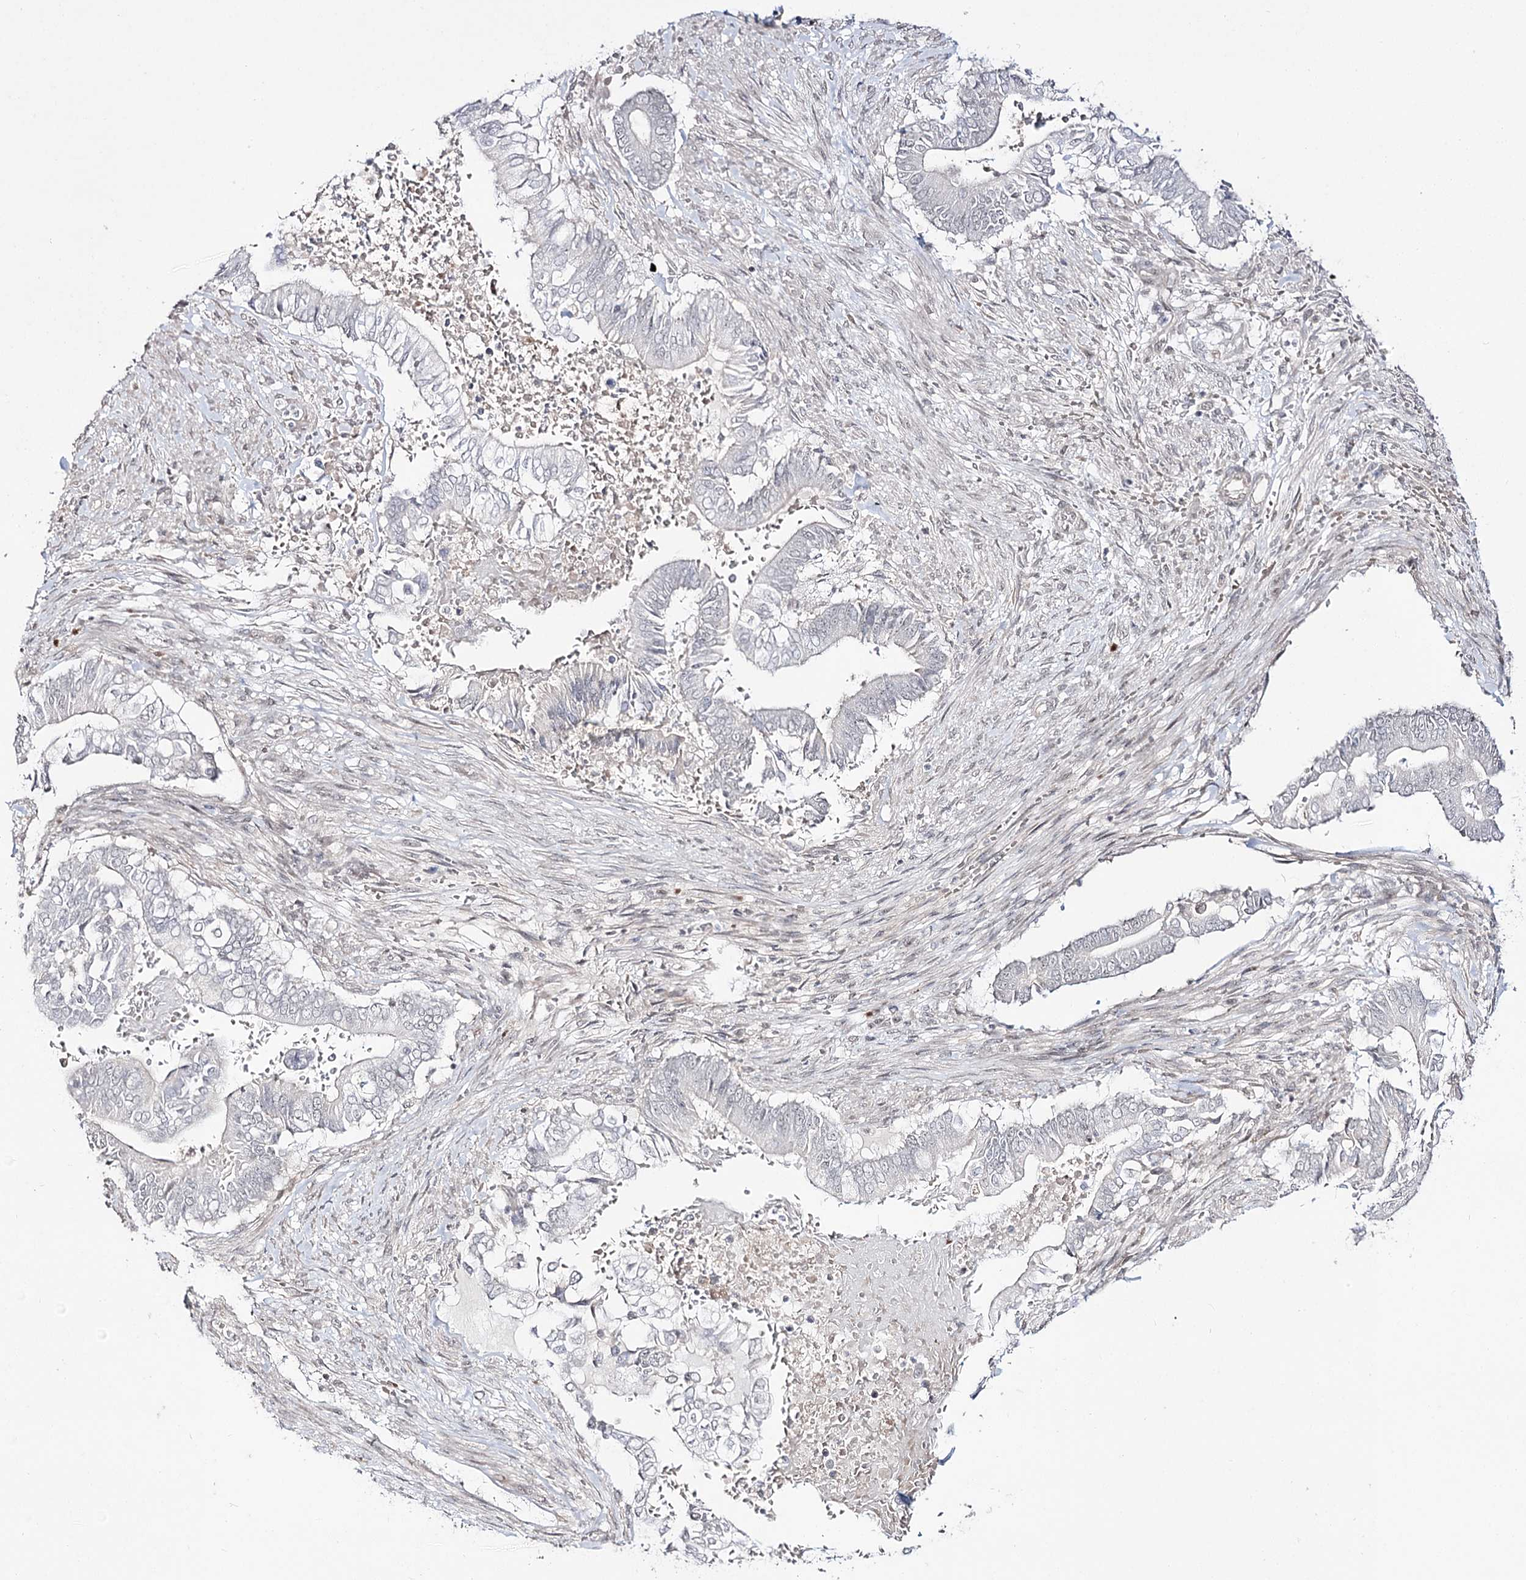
{"staining": {"intensity": "negative", "quantity": "none", "location": "none"}, "tissue": "pancreatic cancer", "cell_type": "Tumor cells", "image_type": "cancer", "snomed": [{"axis": "morphology", "description": "Adenocarcinoma, NOS"}, {"axis": "topography", "description": "Pancreas"}], "caption": "Pancreatic adenocarcinoma was stained to show a protein in brown. There is no significant positivity in tumor cells.", "gene": "RRP9", "patient": {"sex": "male", "age": 68}}